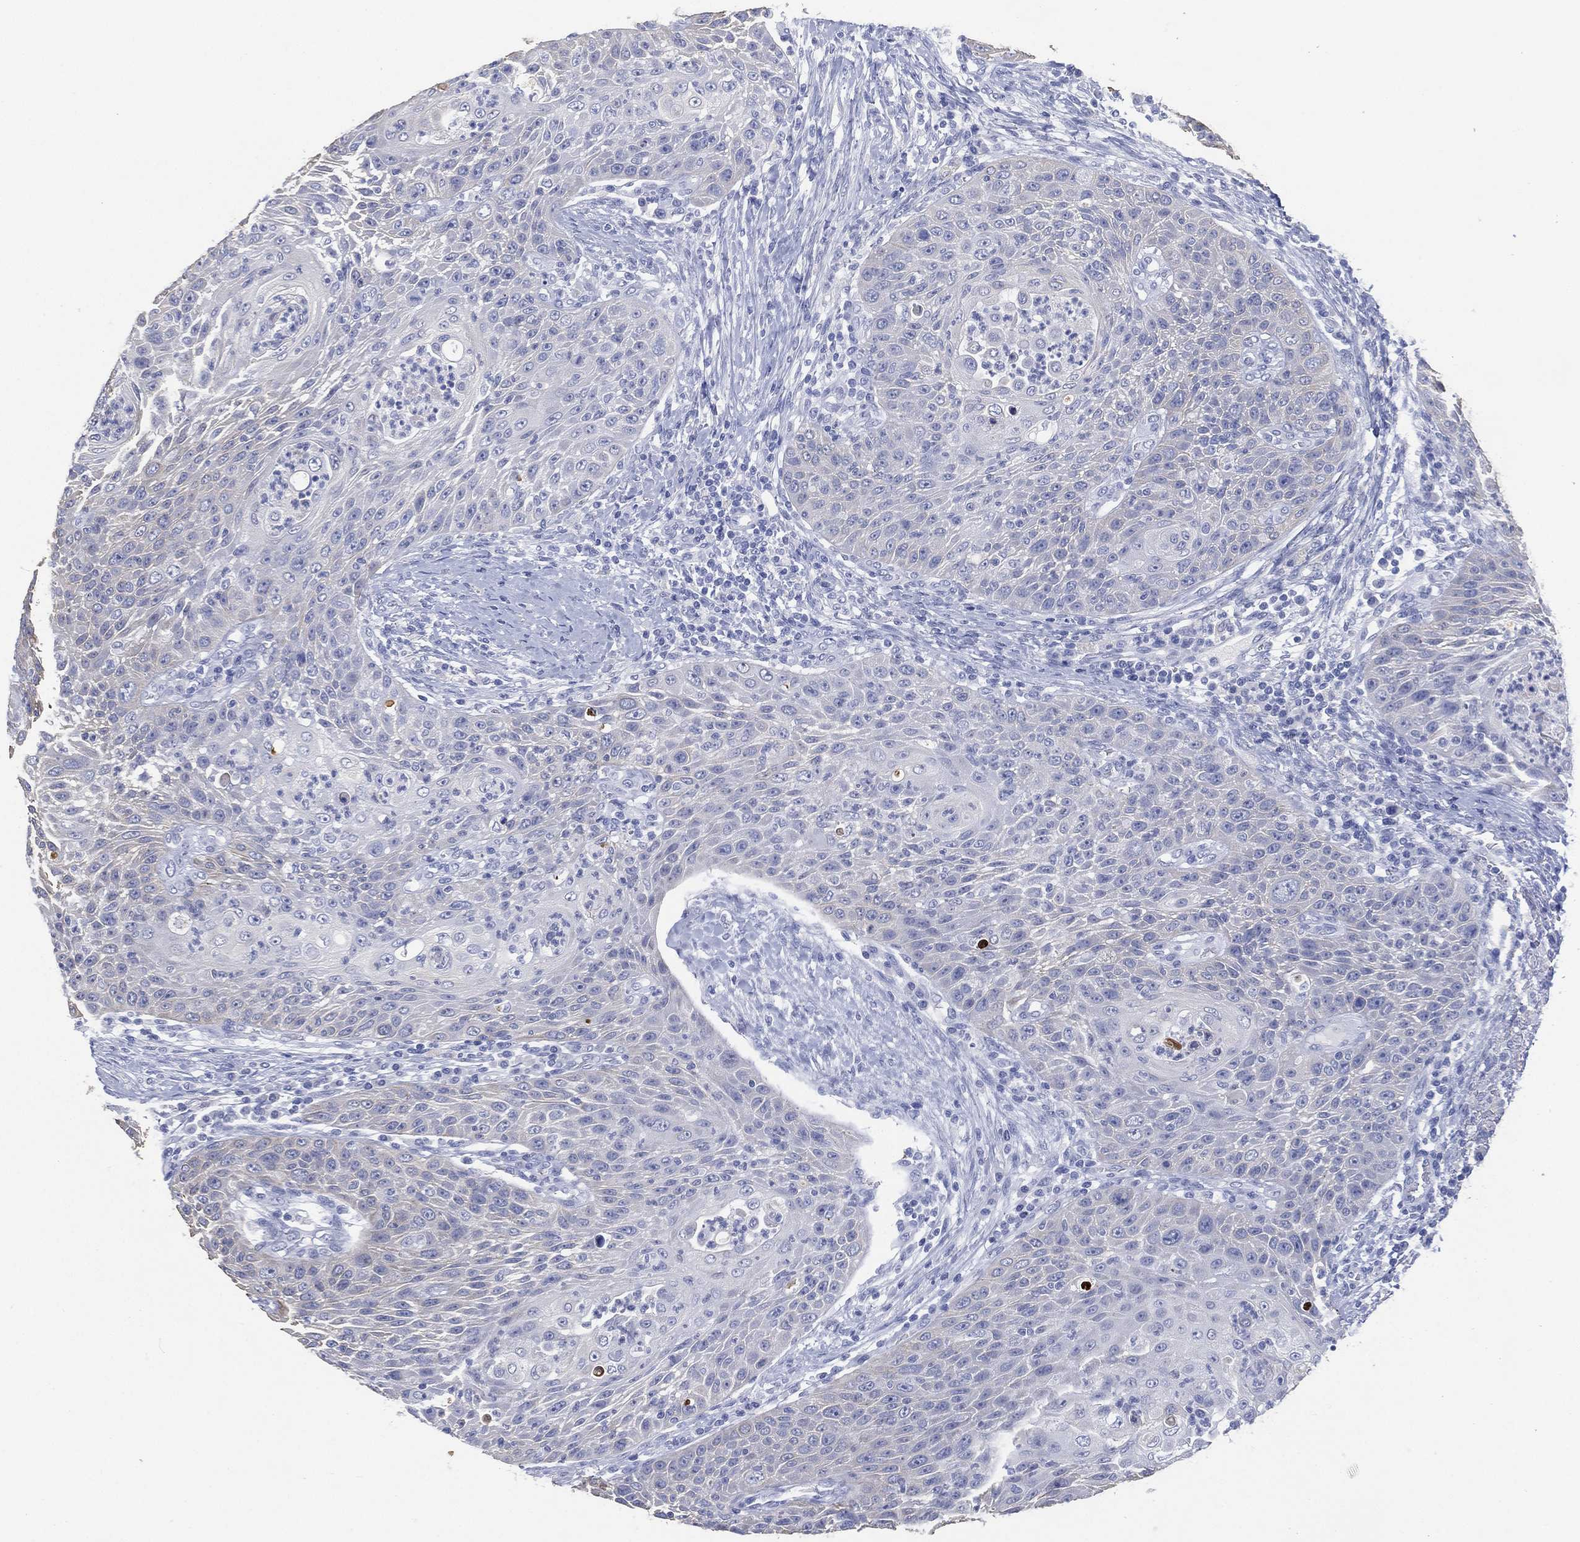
{"staining": {"intensity": "negative", "quantity": "none", "location": "none"}, "tissue": "head and neck cancer", "cell_type": "Tumor cells", "image_type": "cancer", "snomed": [{"axis": "morphology", "description": "Squamous cell carcinoma, NOS"}, {"axis": "topography", "description": "Head-Neck"}], "caption": "Human squamous cell carcinoma (head and neck) stained for a protein using immunohistochemistry reveals no expression in tumor cells.", "gene": "FMO1", "patient": {"sex": "male", "age": 69}}